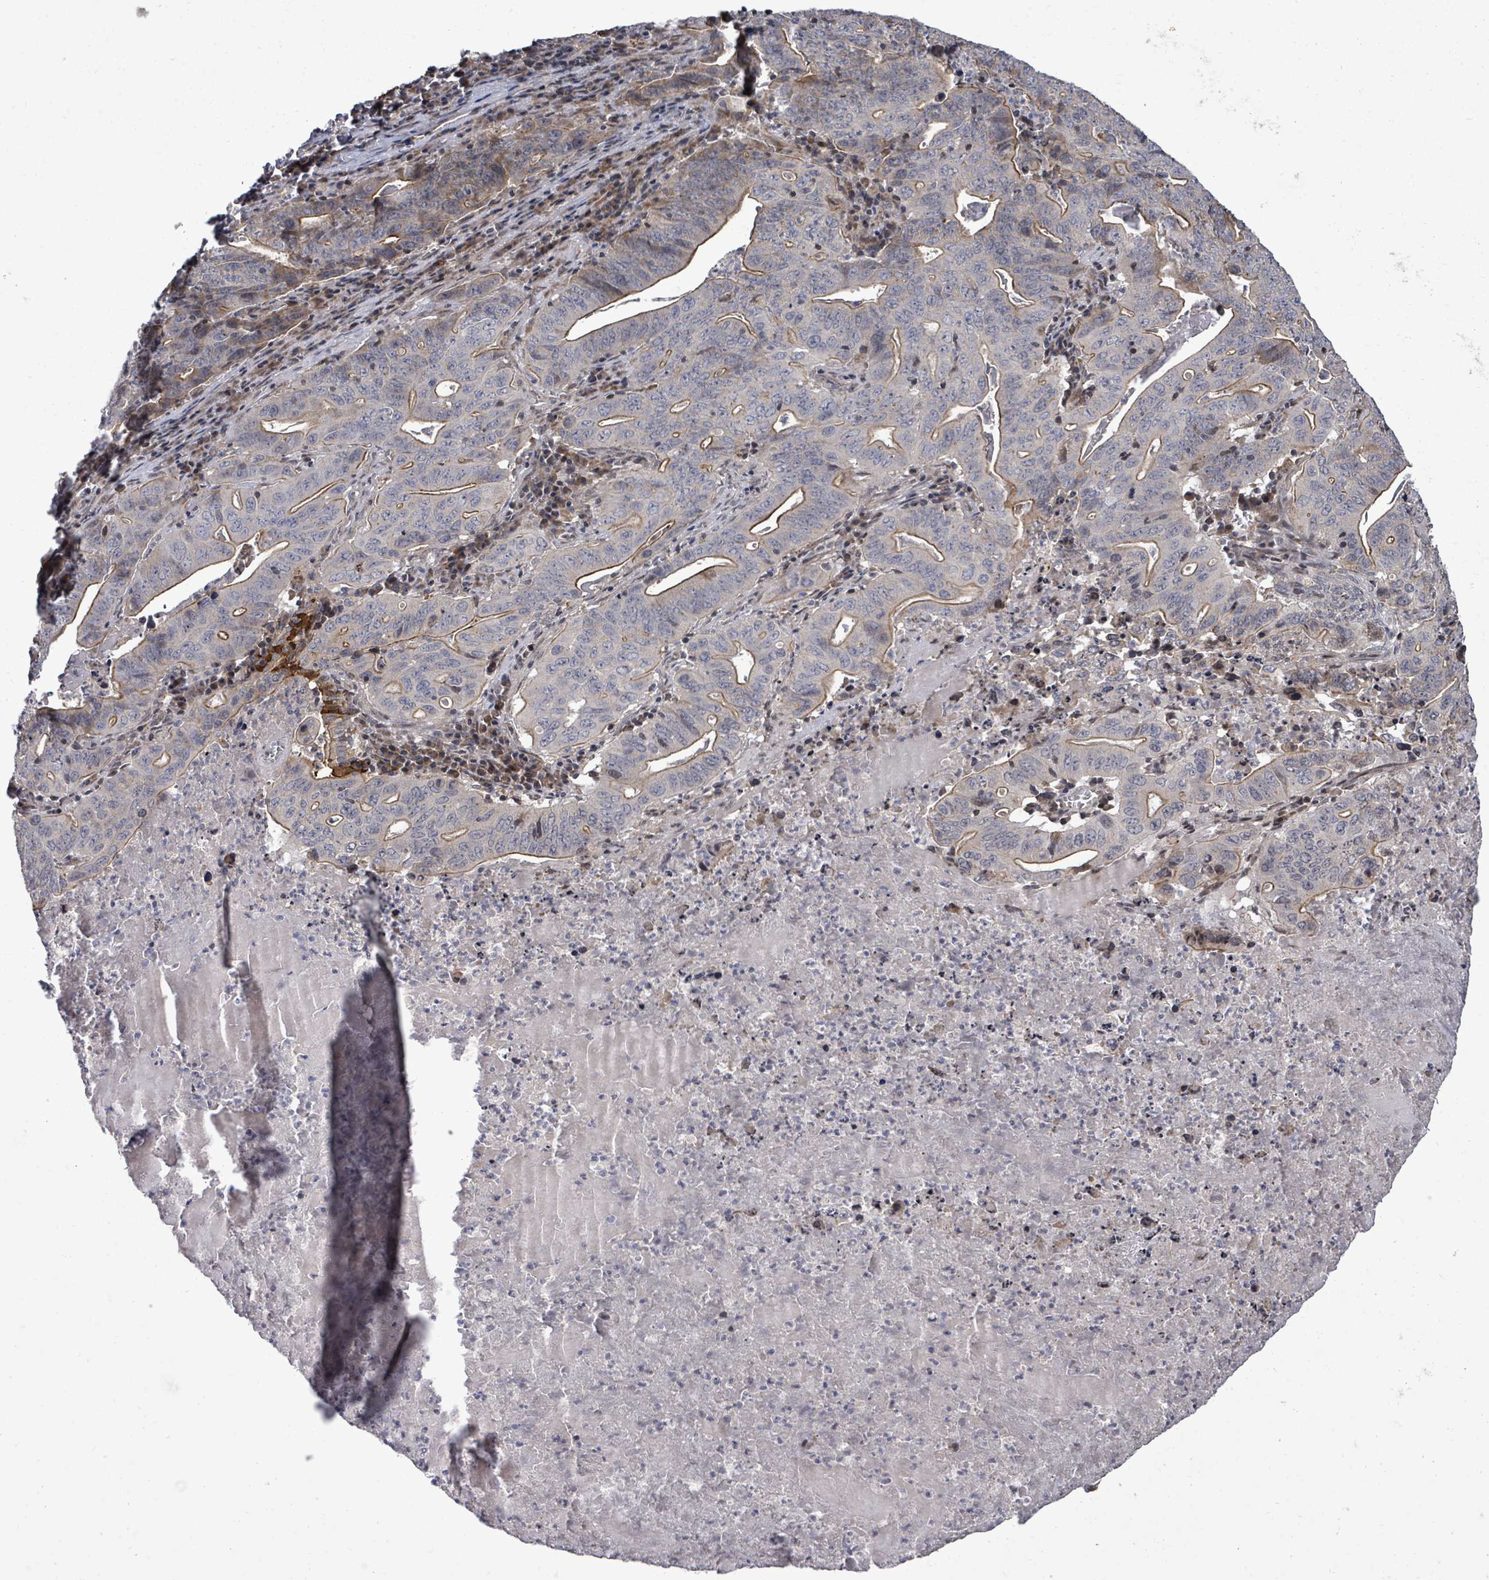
{"staining": {"intensity": "moderate", "quantity": "25%-75%", "location": "cytoplasmic/membranous"}, "tissue": "lung cancer", "cell_type": "Tumor cells", "image_type": "cancer", "snomed": [{"axis": "morphology", "description": "Adenocarcinoma, NOS"}, {"axis": "topography", "description": "Lung"}], "caption": "This photomicrograph reveals lung adenocarcinoma stained with IHC to label a protein in brown. The cytoplasmic/membranous of tumor cells show moderate positivity for the protein. Nuclei are counter-stained blue.", "gene": "KRTAP27-1", "patient": {"sex": "female", "age": 60}}